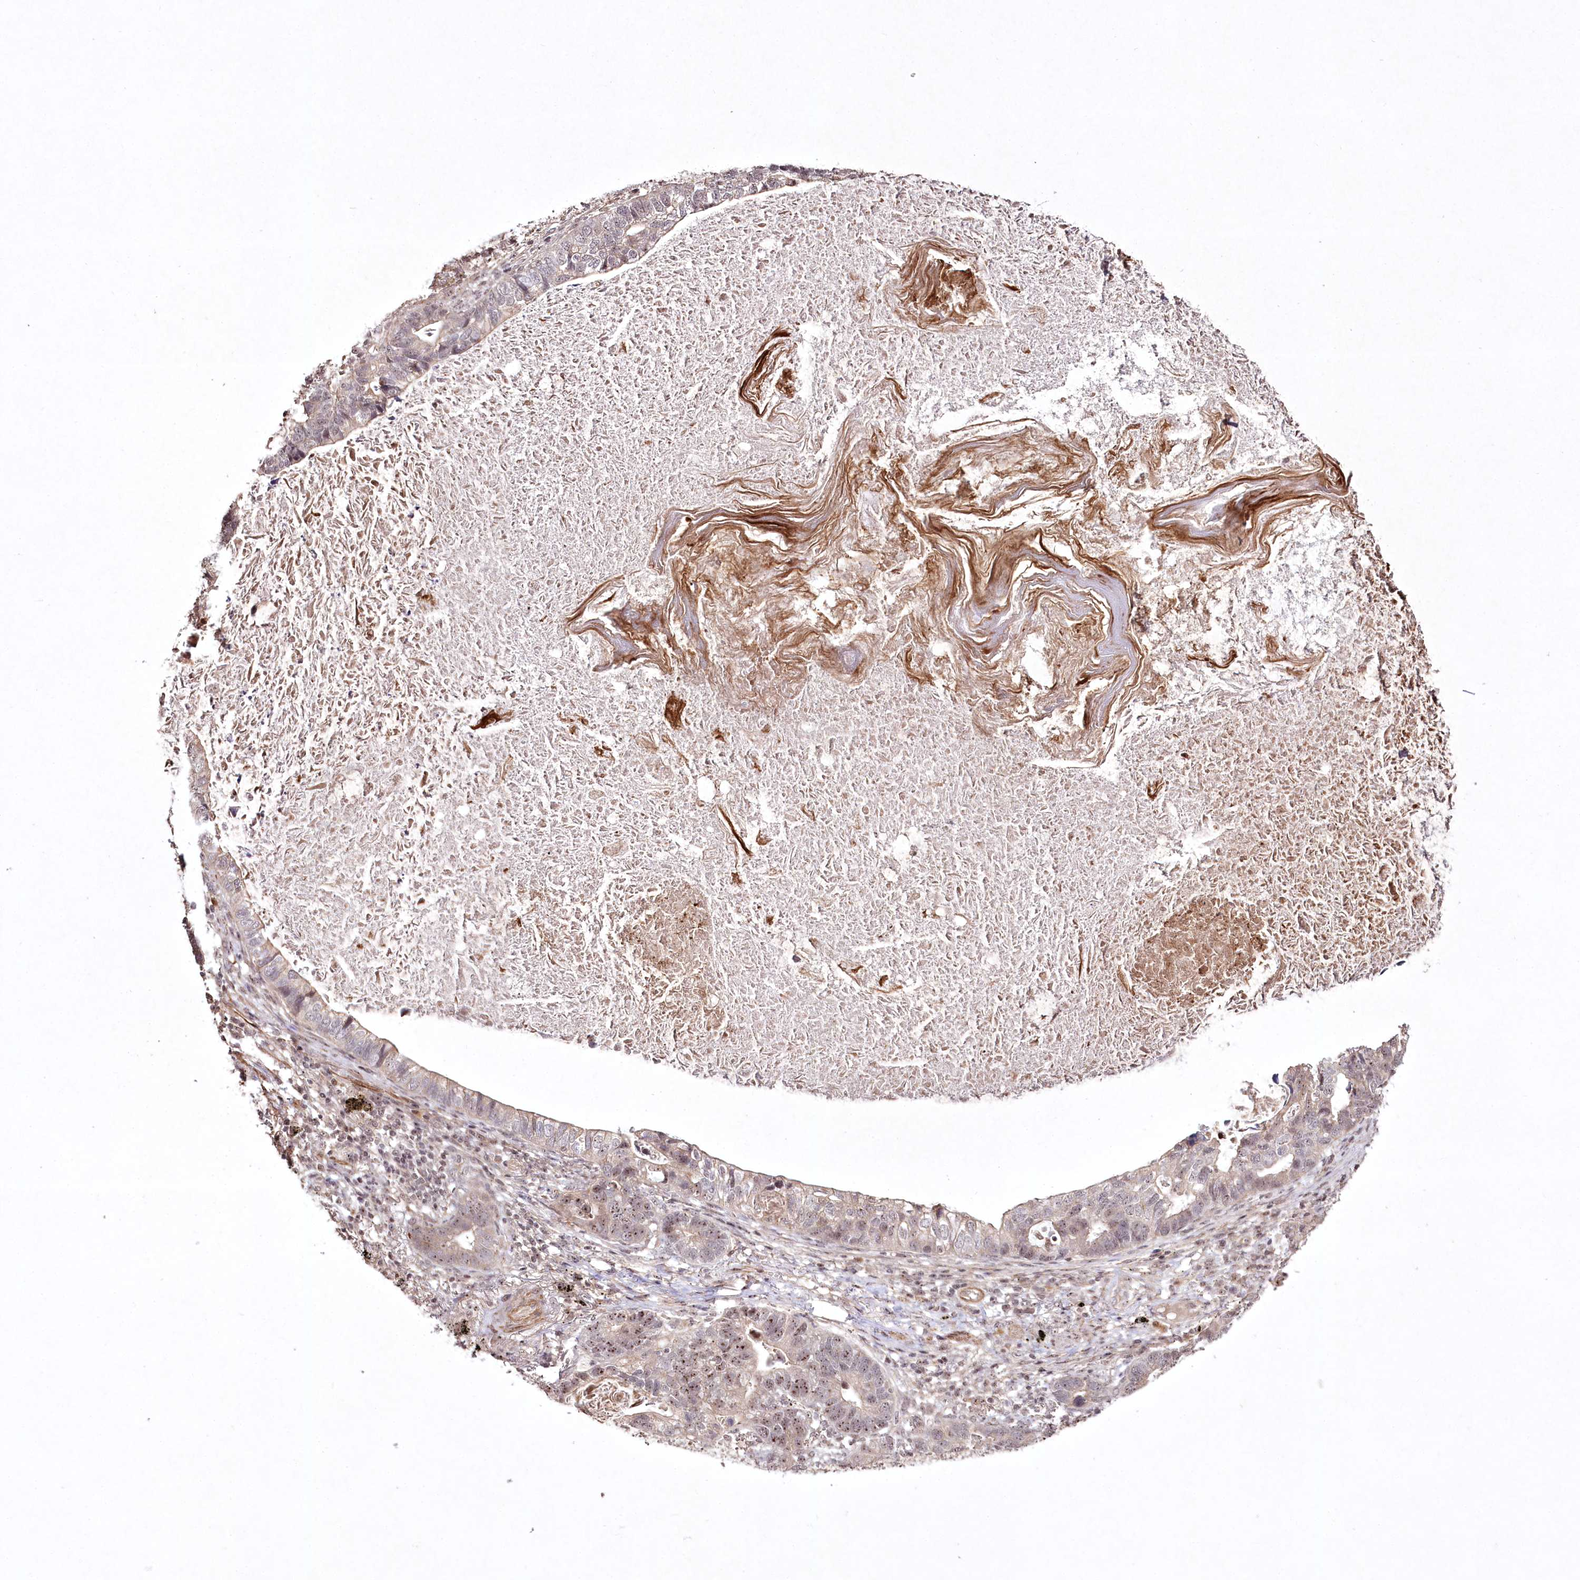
{"staining": {"intensity": "moderate", "quantity": "<25%", "location": "nuclear"}, "tissue": "lung cancer", "cell_type": "Tumor cells", "image_type": "cancer", "snomed": [{"axis": "morphology", "description": "Adenocarcinoma, NOS"}, {"axis": "topography", "description": "Lung"}], "caption": "Approximately <25% of tumor cells in lung adenocarcinoma exhibit moderate nuclear protein staining as visualized by brown immunohistochemical staining.", "gene": "CCDC59", "patient": {"sex": "male", "age": 67}}